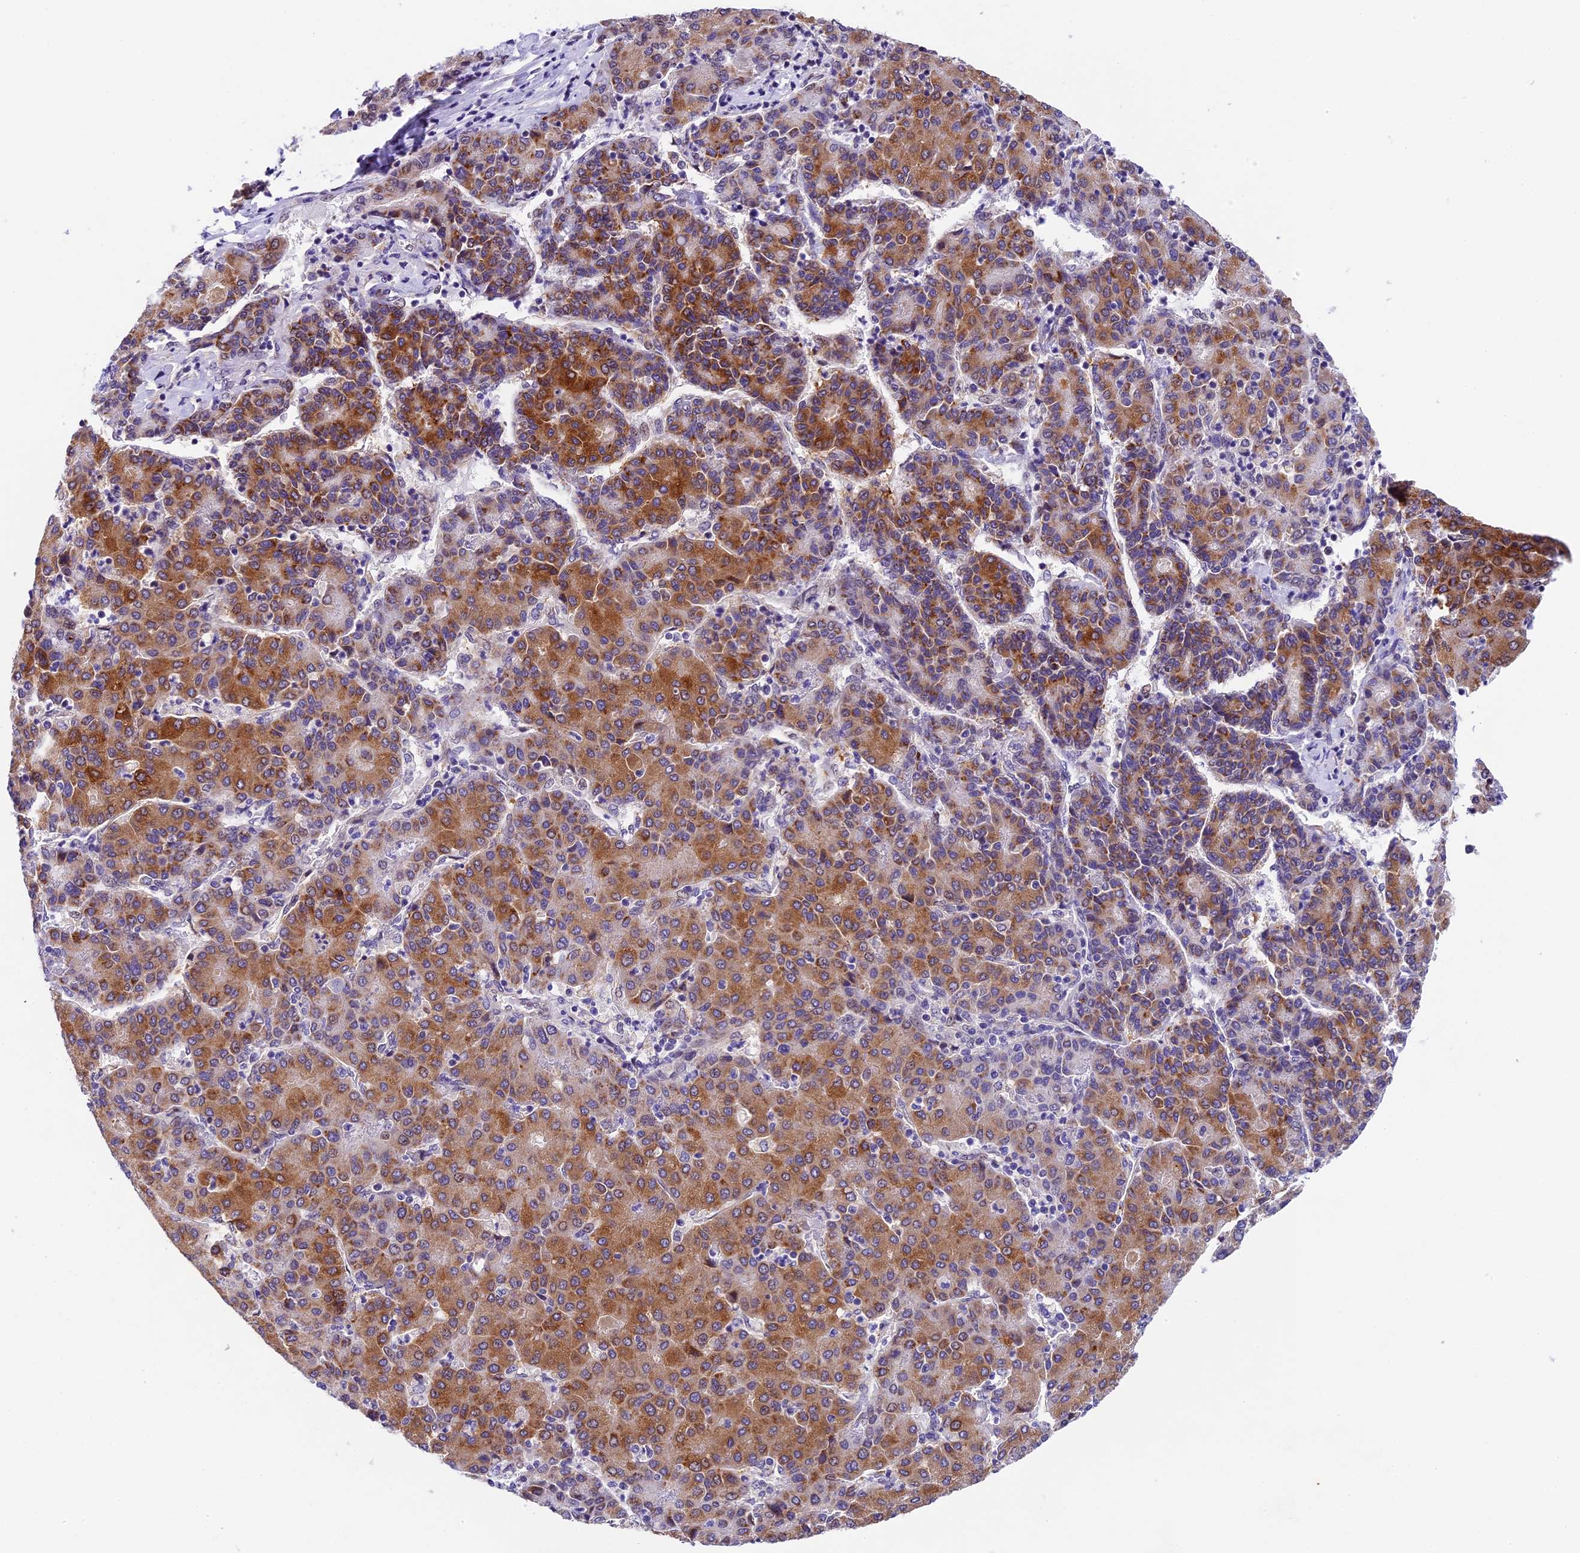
{"staining": {"intensity": "moderate", "quantity": ">75%", "location": "cytoplasmic/membranous"}, "tissue": "liver cancer", "cell_type": "Tumor cells", "image_type": "cancer", "snomed": [{"axis": "morphology", "description": "Carcinoma, Hepatocellular, NOS"}, {"axis": "topography", "description": "Liver"}], "caption": "Moderate cytoplasmic/membranous protein expression is present in about >75% of tumor cells in hepatocellular carcinoma (liver).", "gene": "CCSER1", "patient": {"sex": "male", "age": 65}}